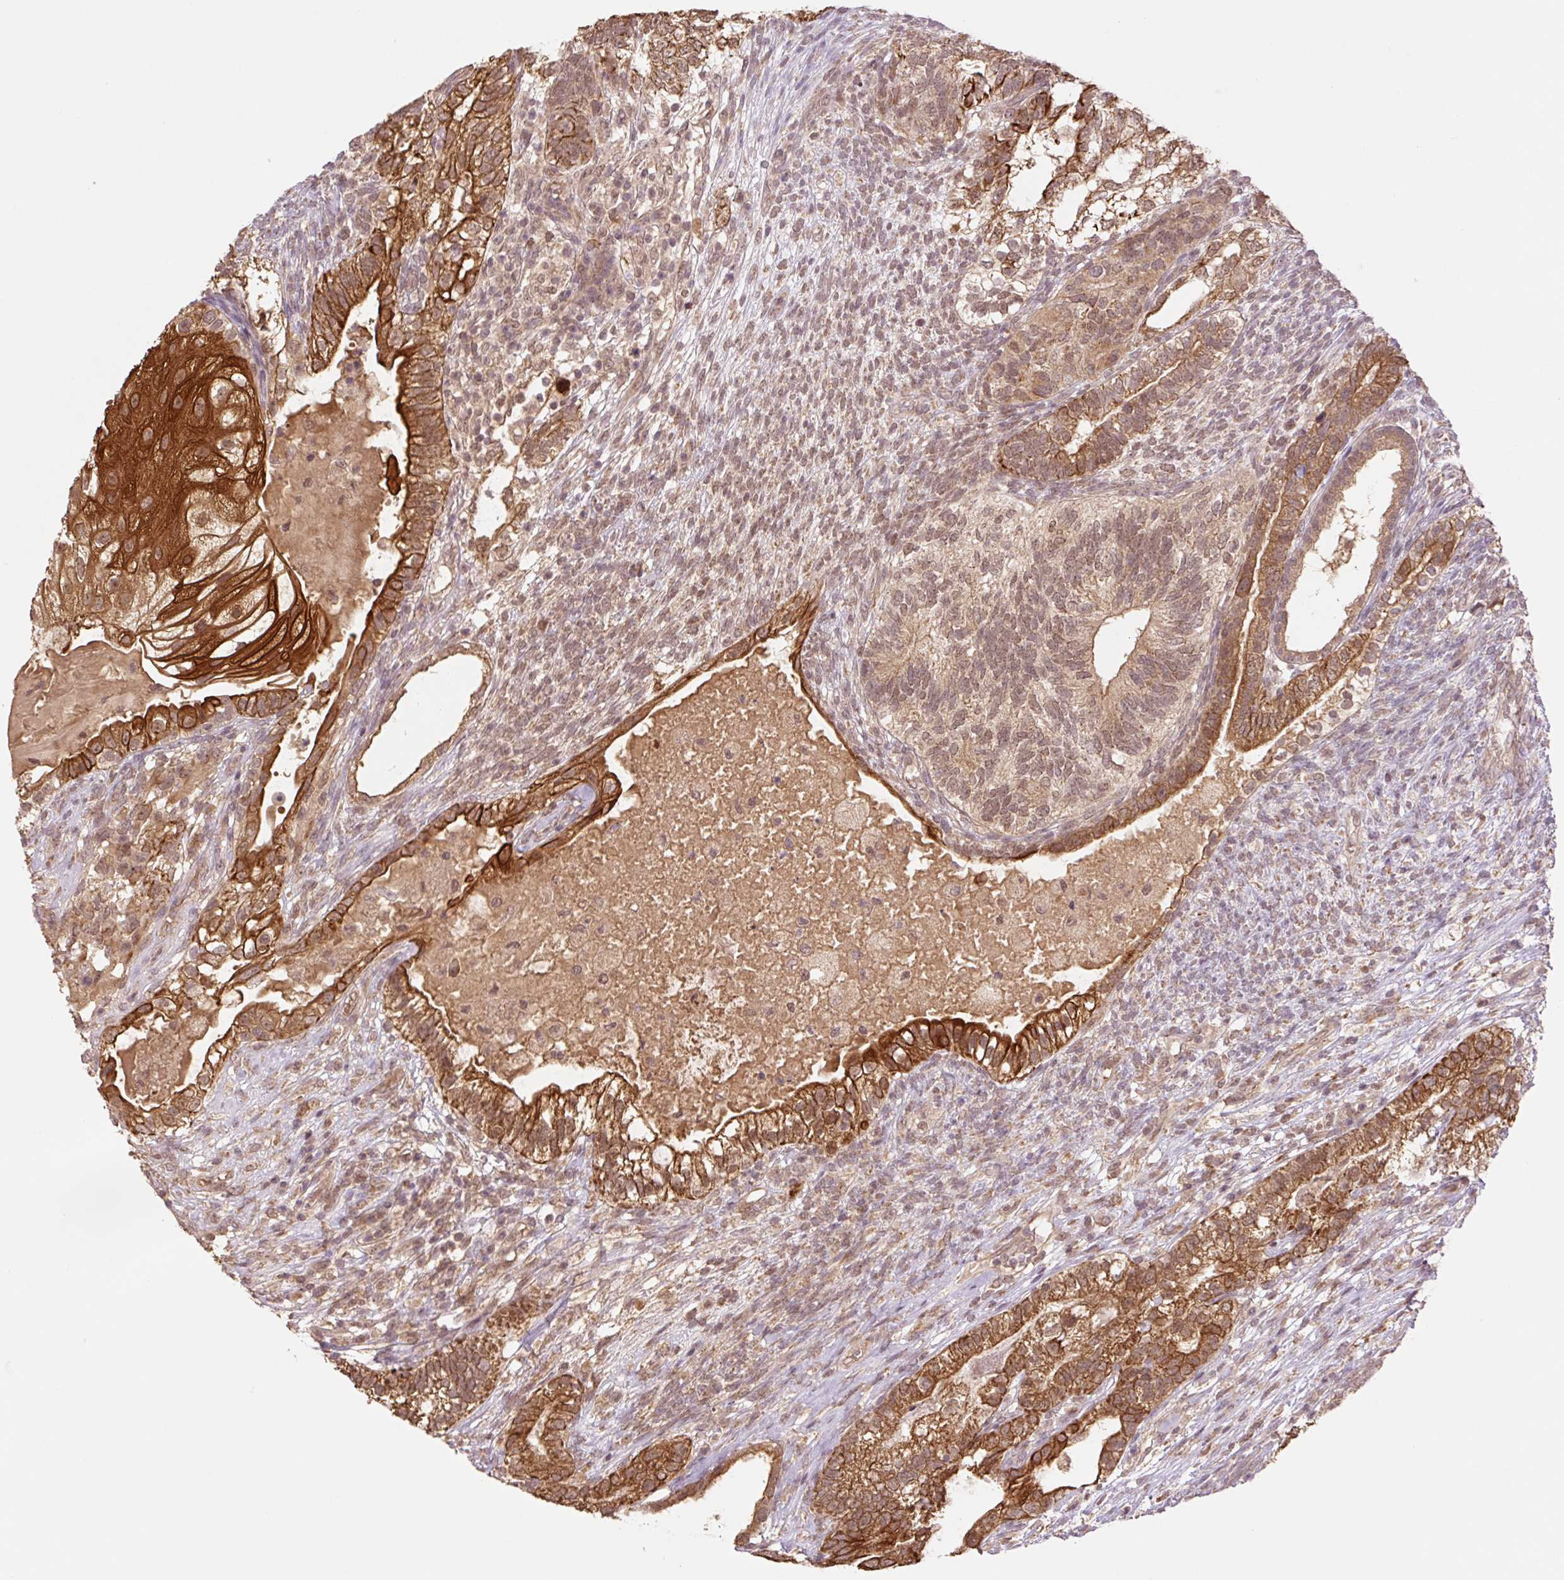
{"staining": {"intensity": "strong", "quantity": ">75%", "location": "cytoplasmic/membranous"}, "tissue": "testis cancer", "cell_type": "Tumor cells", "image_type": "cancer", "snomed": [{"axis": "morphology", "description": "Seminoma, NOS"}, {"axis": "morphology", "description": "Carcinoma, Embryonal, NOS"}, {"axis": "topography", "description": "Testis"}], "caption": "Strong cytoplasmic/membranous positivity is seen in about >75% of tumor cells in testis seminoma. (DAB IHC, brown staining for protein, blue staining for nuclei).", "gene": "YJU2B", "patient": {"sex": "male", "age": 41}}